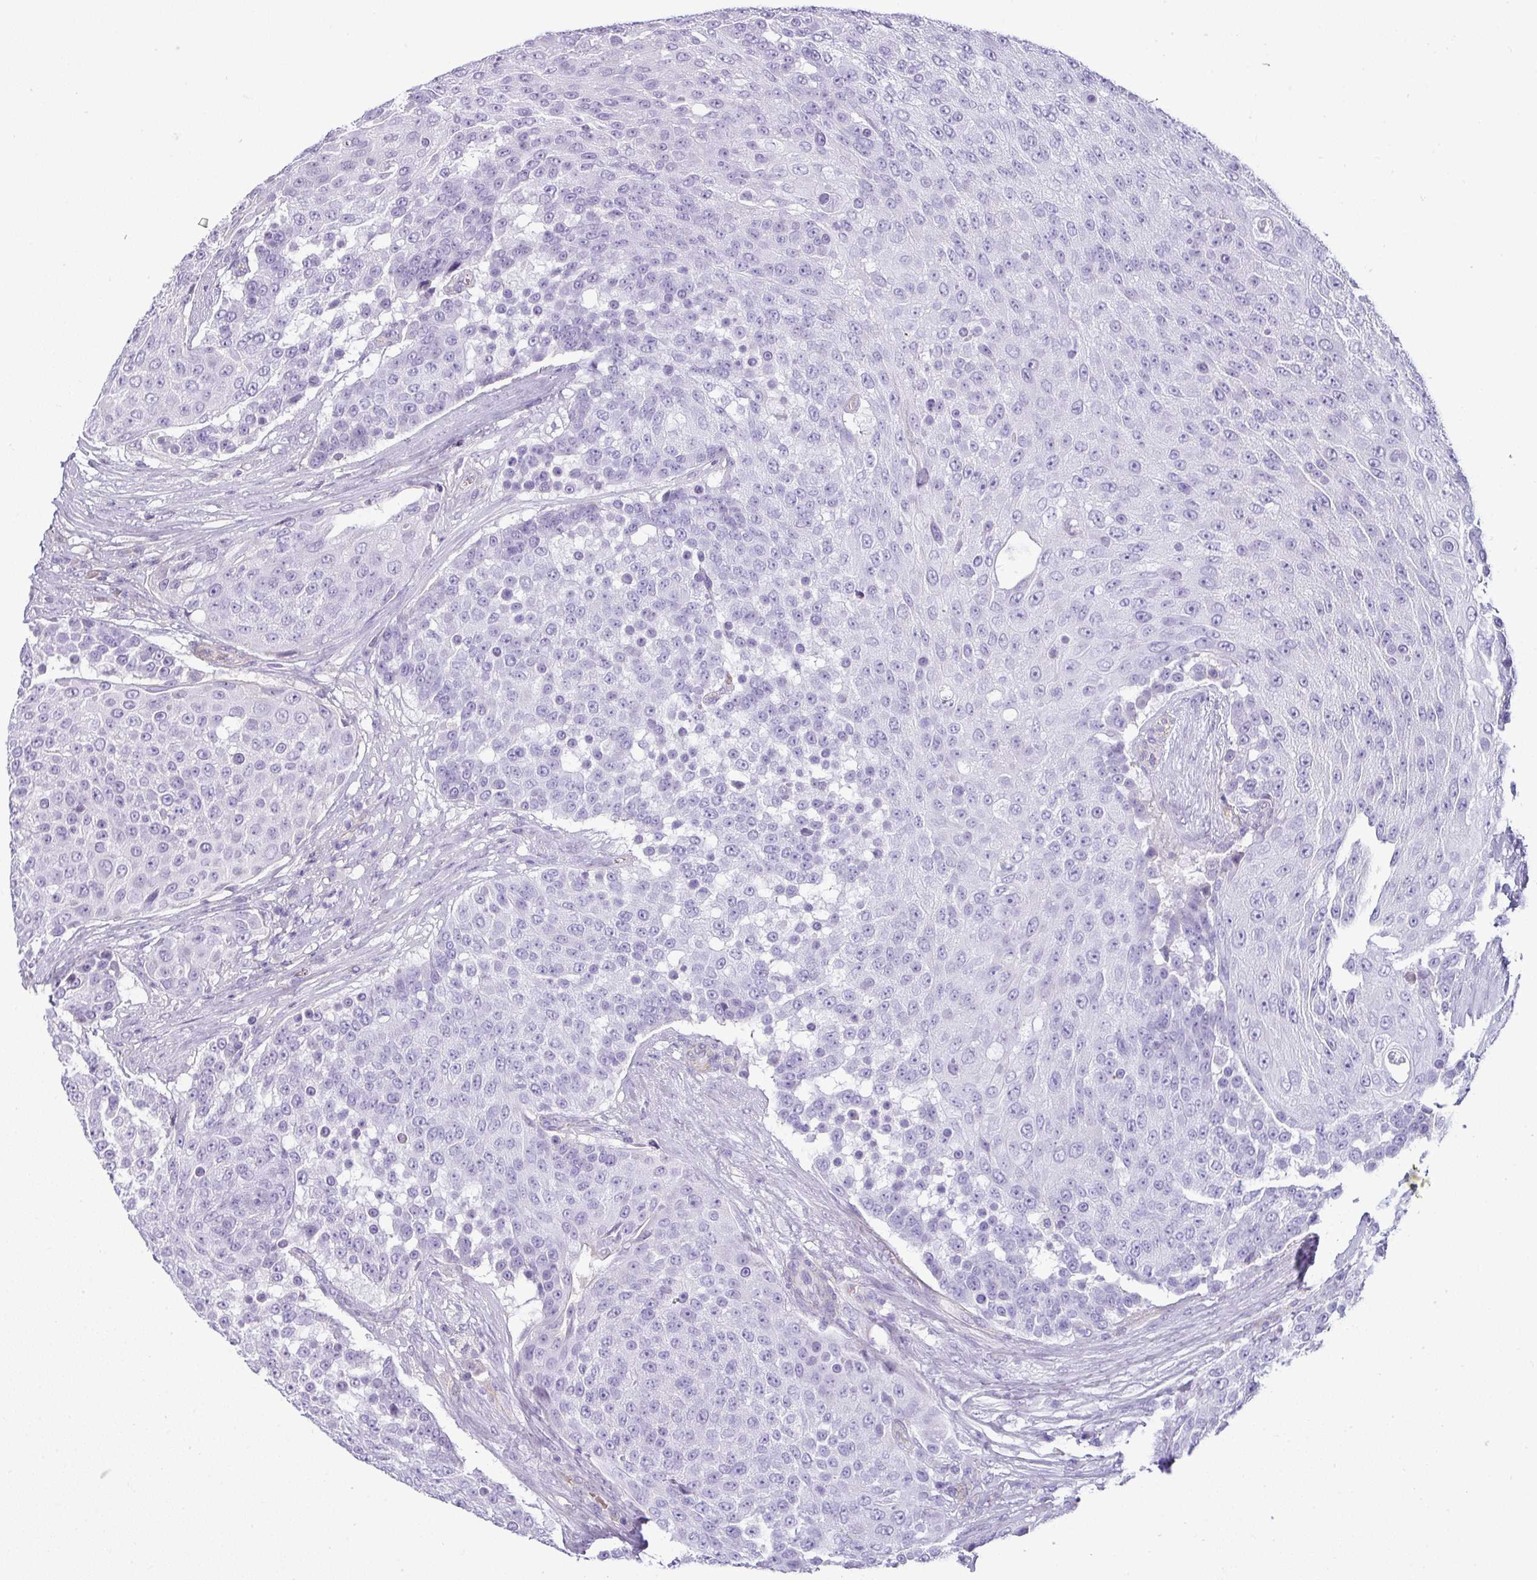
{"staining": {"intensity": "negative", "quantity": "none", "location": "none"}, "tissue": "urothelial cancer", "cell_type": "Tumor cells", "image_type": "cancer", "snomed": [{"axis": "morphology", "description": "Urothelial carcinoma, High grade"}, {"axis": "topography", "description": "Urinary bladder"}], "caption": "There is no significant staining in tumor cells of high-grade urothelial carcinoma.", "gene": "VCX2", "patient": {"sex": "female", "age": 63}}